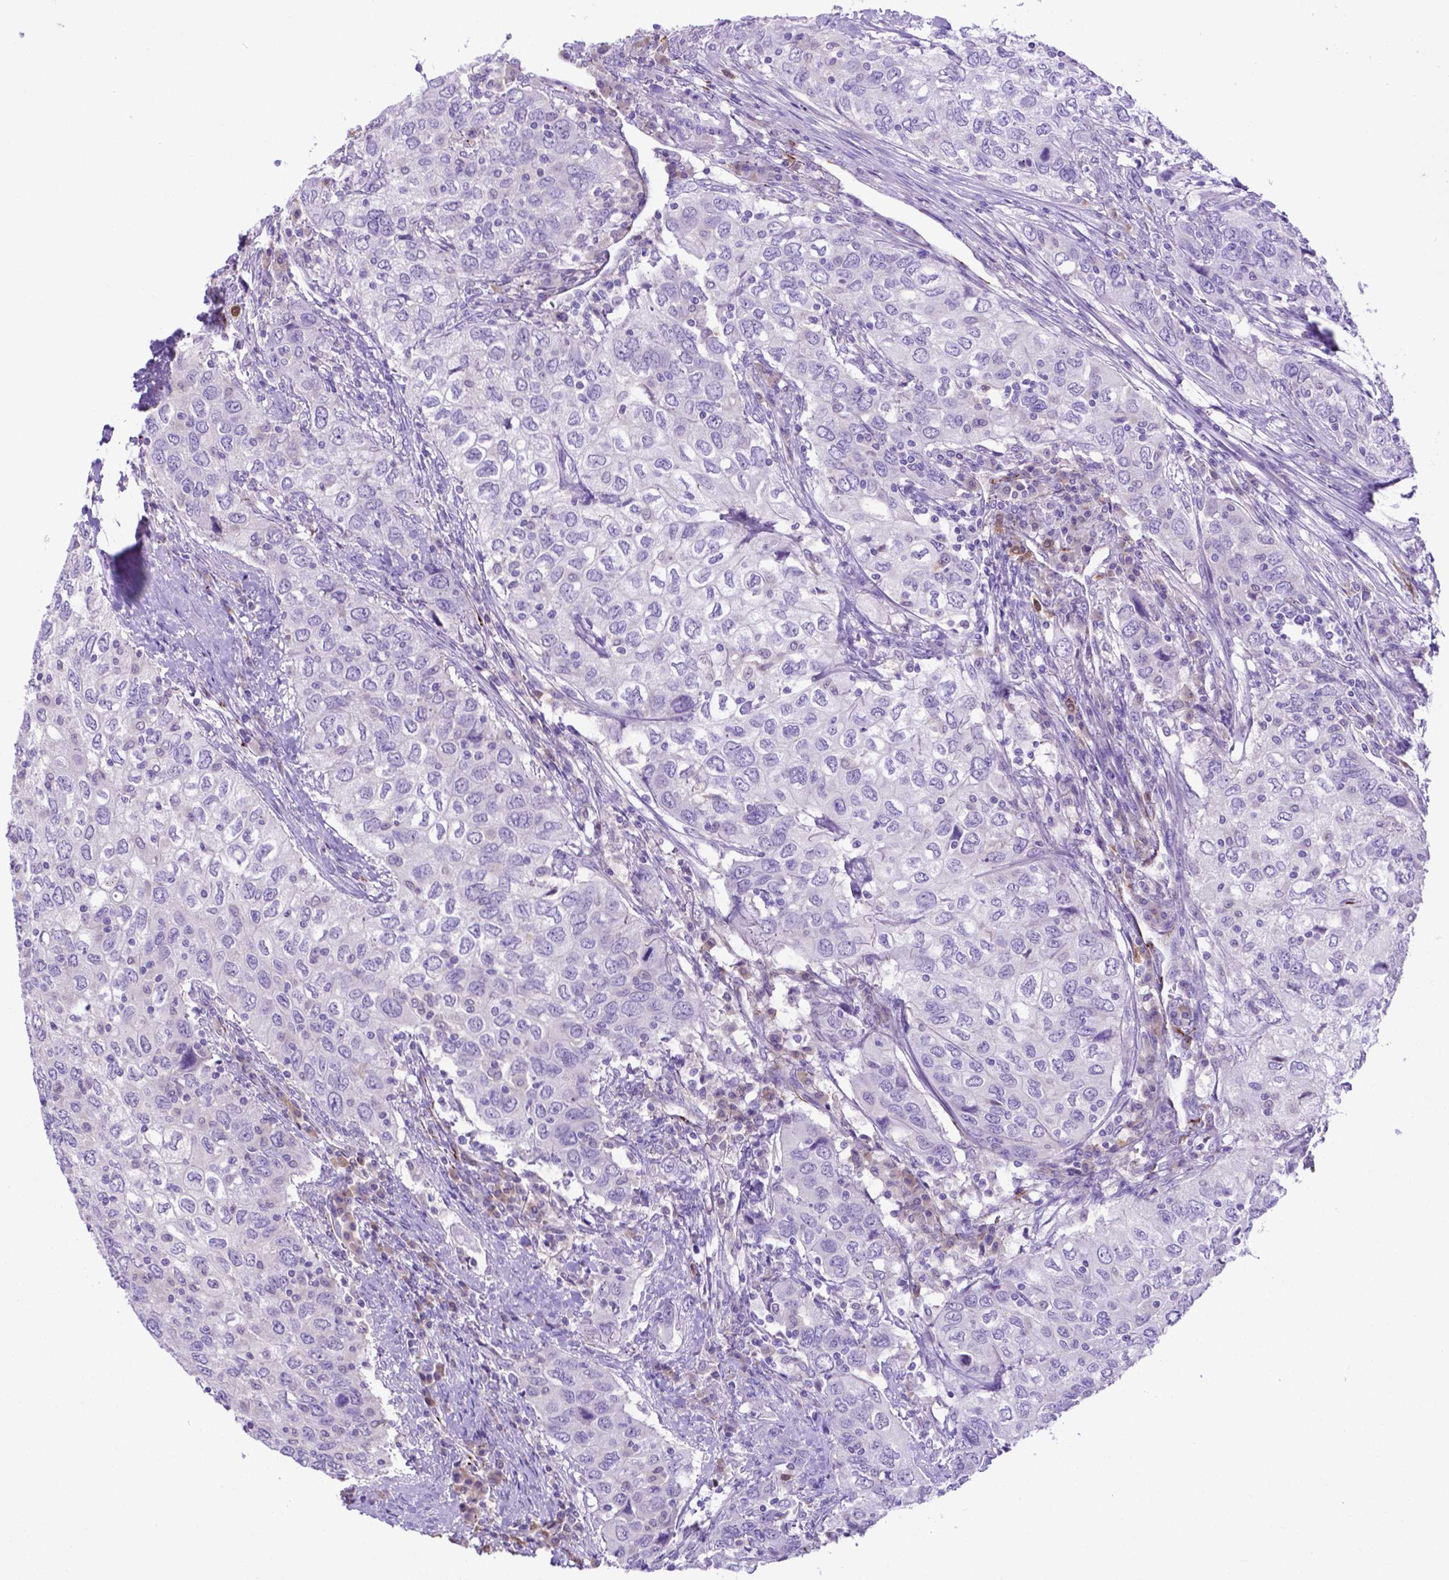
{"staining": {"intensity": "negative", "quantity": "none", "location": "none"}, "tissue": "urothelial cancer", "cell_type": "Tumor cells", "image_type": "cancer", "snomed": [{"axis": "morphology", "description": "Urothelial carcinoma, High grade"}, {"axis": "topography", "description": "Urinary bladder"}], "caption": "A histopathology image of human urothelial carcinoma (high-grade) is negative for staining in tumor cells.", "gene": "LZTR1", "patient": {"sex": "male", "age": 76}}